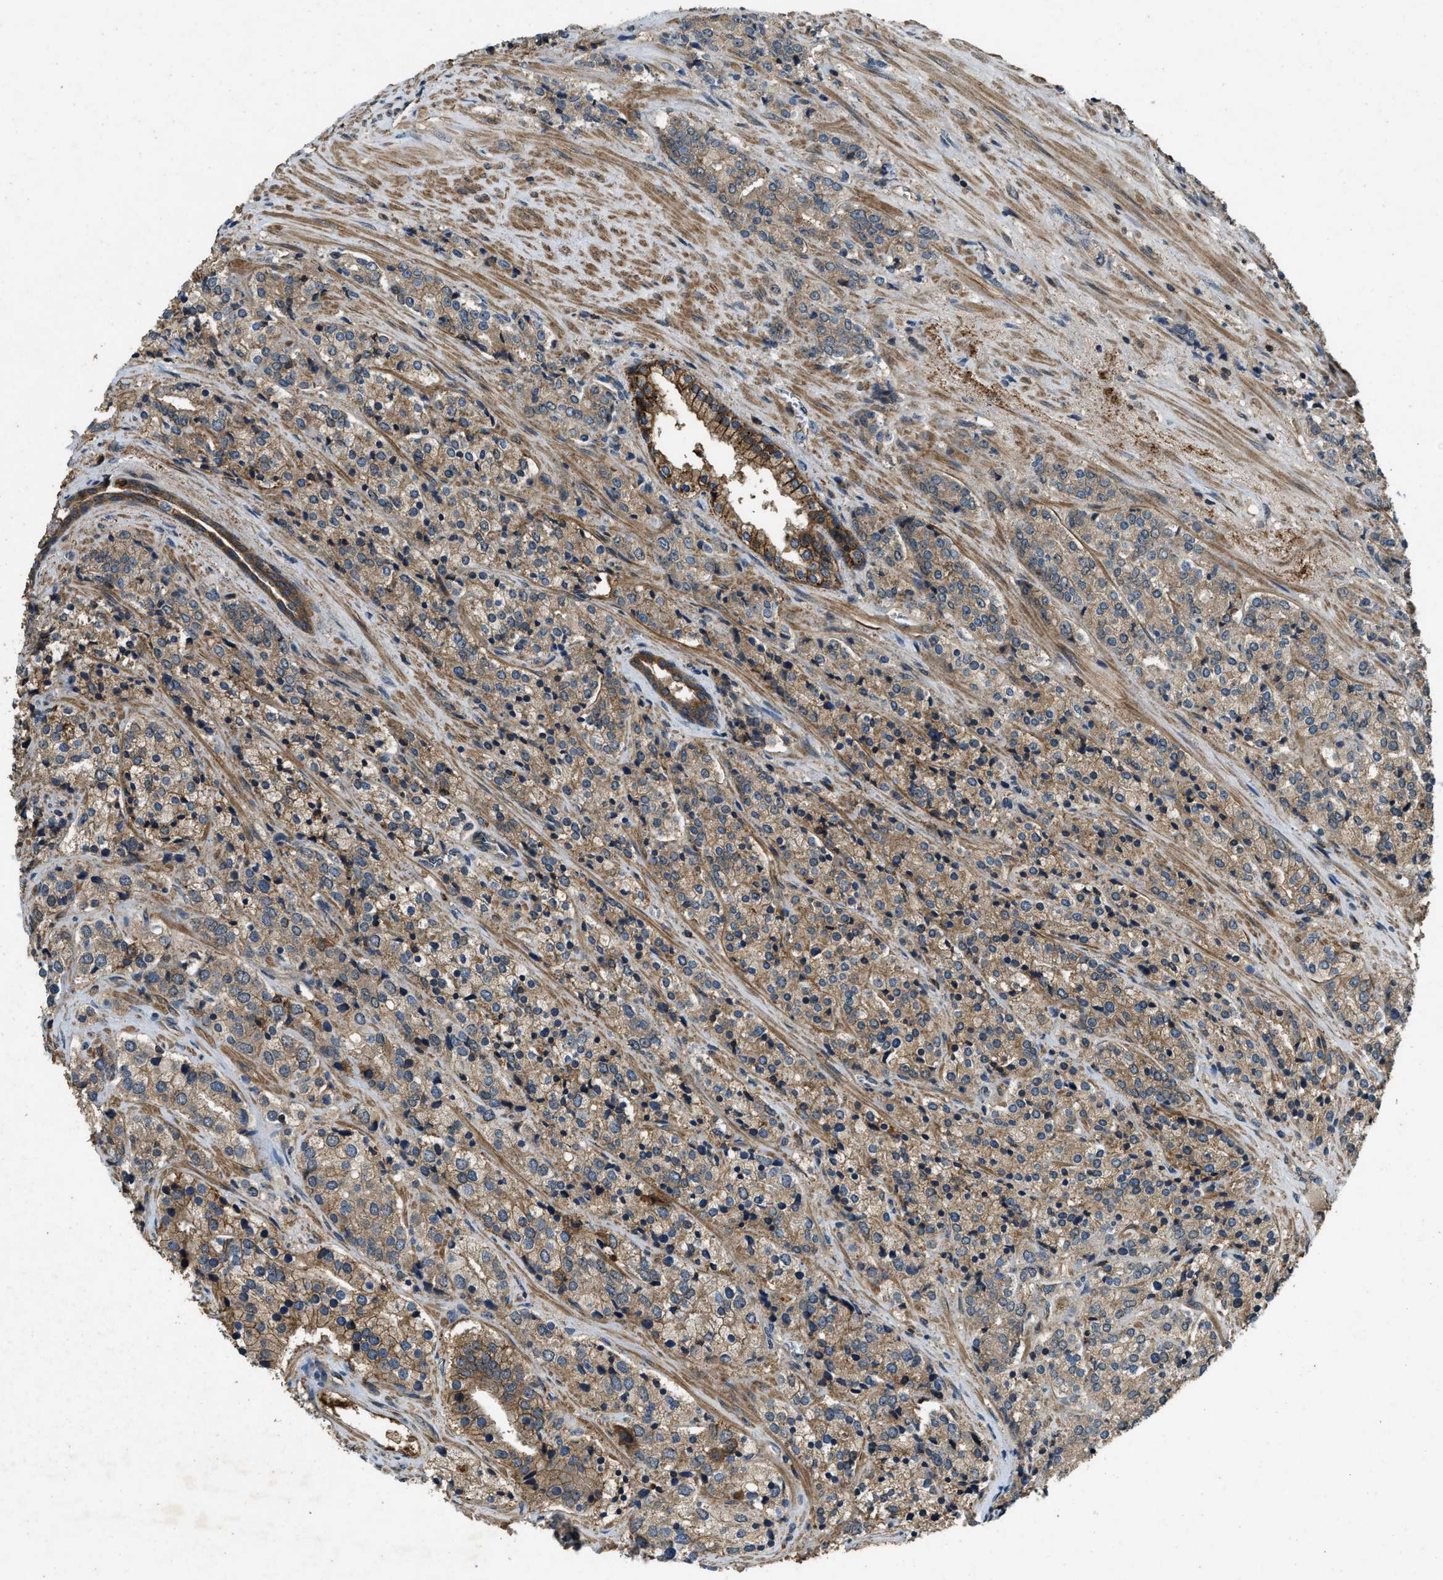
{"staining": {"intensity": "moderate", "quantity": ">75%", "location": "cytoplasmic/membranous"}, "tissue": "prostate cancer", "cell_type": "Tumor cells", "image_type": "cancer", "snomed": [{"axis": "morphology", "description": "Adenocarcinoma, High grade"}, {"axis": "topography", "description": "Prostate"}], "caption": "Immunohistochemistry (IHC) of adenocarcinoma (high-grade) (prostate) displays medium levels of moderate cytoplasmic/membranous staining in approximately >75% of tumor cells.", "gene": "ATP8B1", "patient": {"sex": "male", "age": 71}}